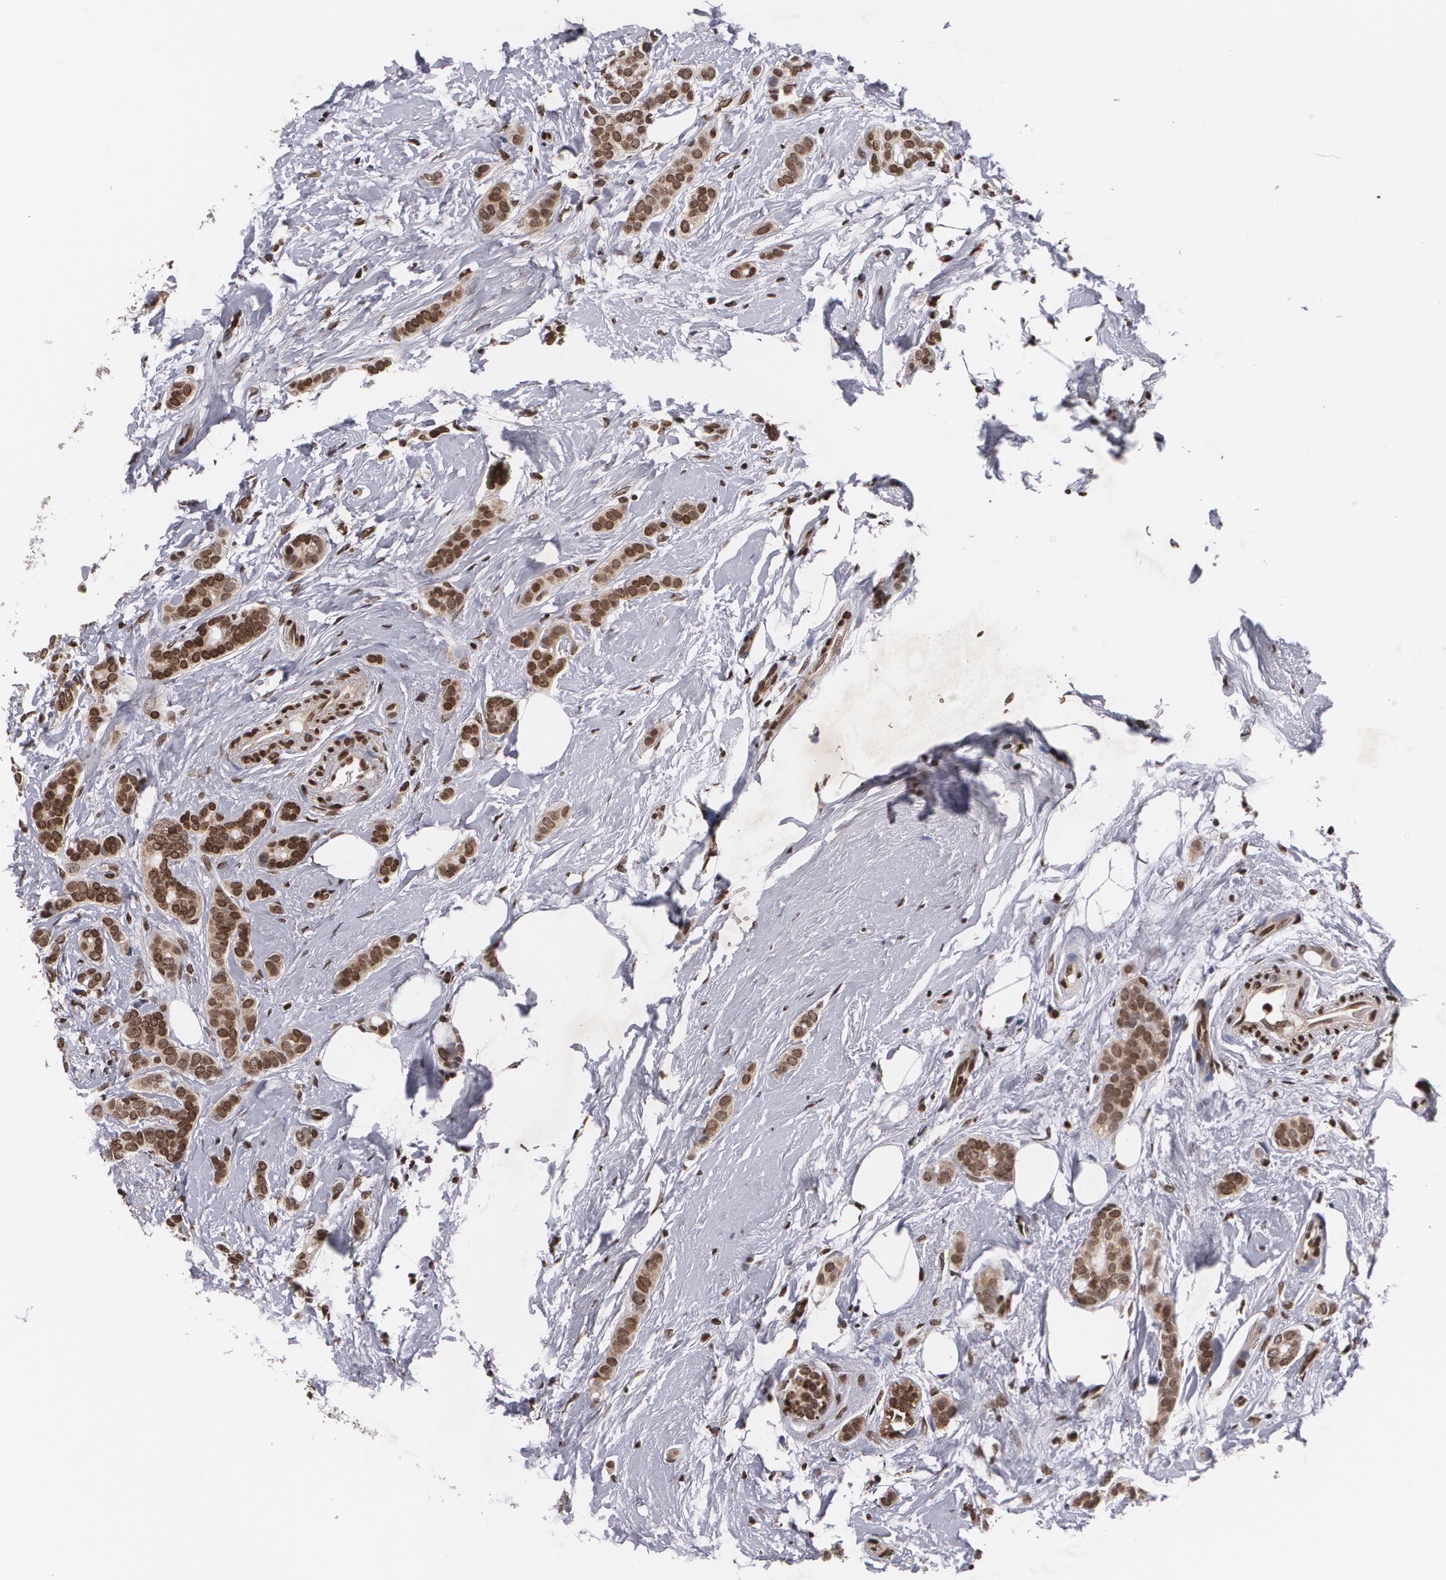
{"staining": {"intensity": "strong", "quantity": ">75%", "location": "cytoplasmic/membranous,nuclear"}, "tissue": "breast cancer", "cell_type": "Tumor cells", "image_type": "cancer", "snomed": [{"axis": "morphology", "description": "Duct carcinoma"}, {"axis": "topography", "description": "Breast"}], "caption": "Brown immunohistochemical staining in infiltrating ductal carcinoma (breast) reveals strong cytoplasmic/membranous and nuclear positivity in approximately >75% of tumor cells. The staining was performed using DAB (3,3'-diaminobenzidine), with brown indicating positive protein expression. Nuclei are stained blue with hematoxylin.", "gene": "MVP", "patient": {"sex": "female", "age": 54}}